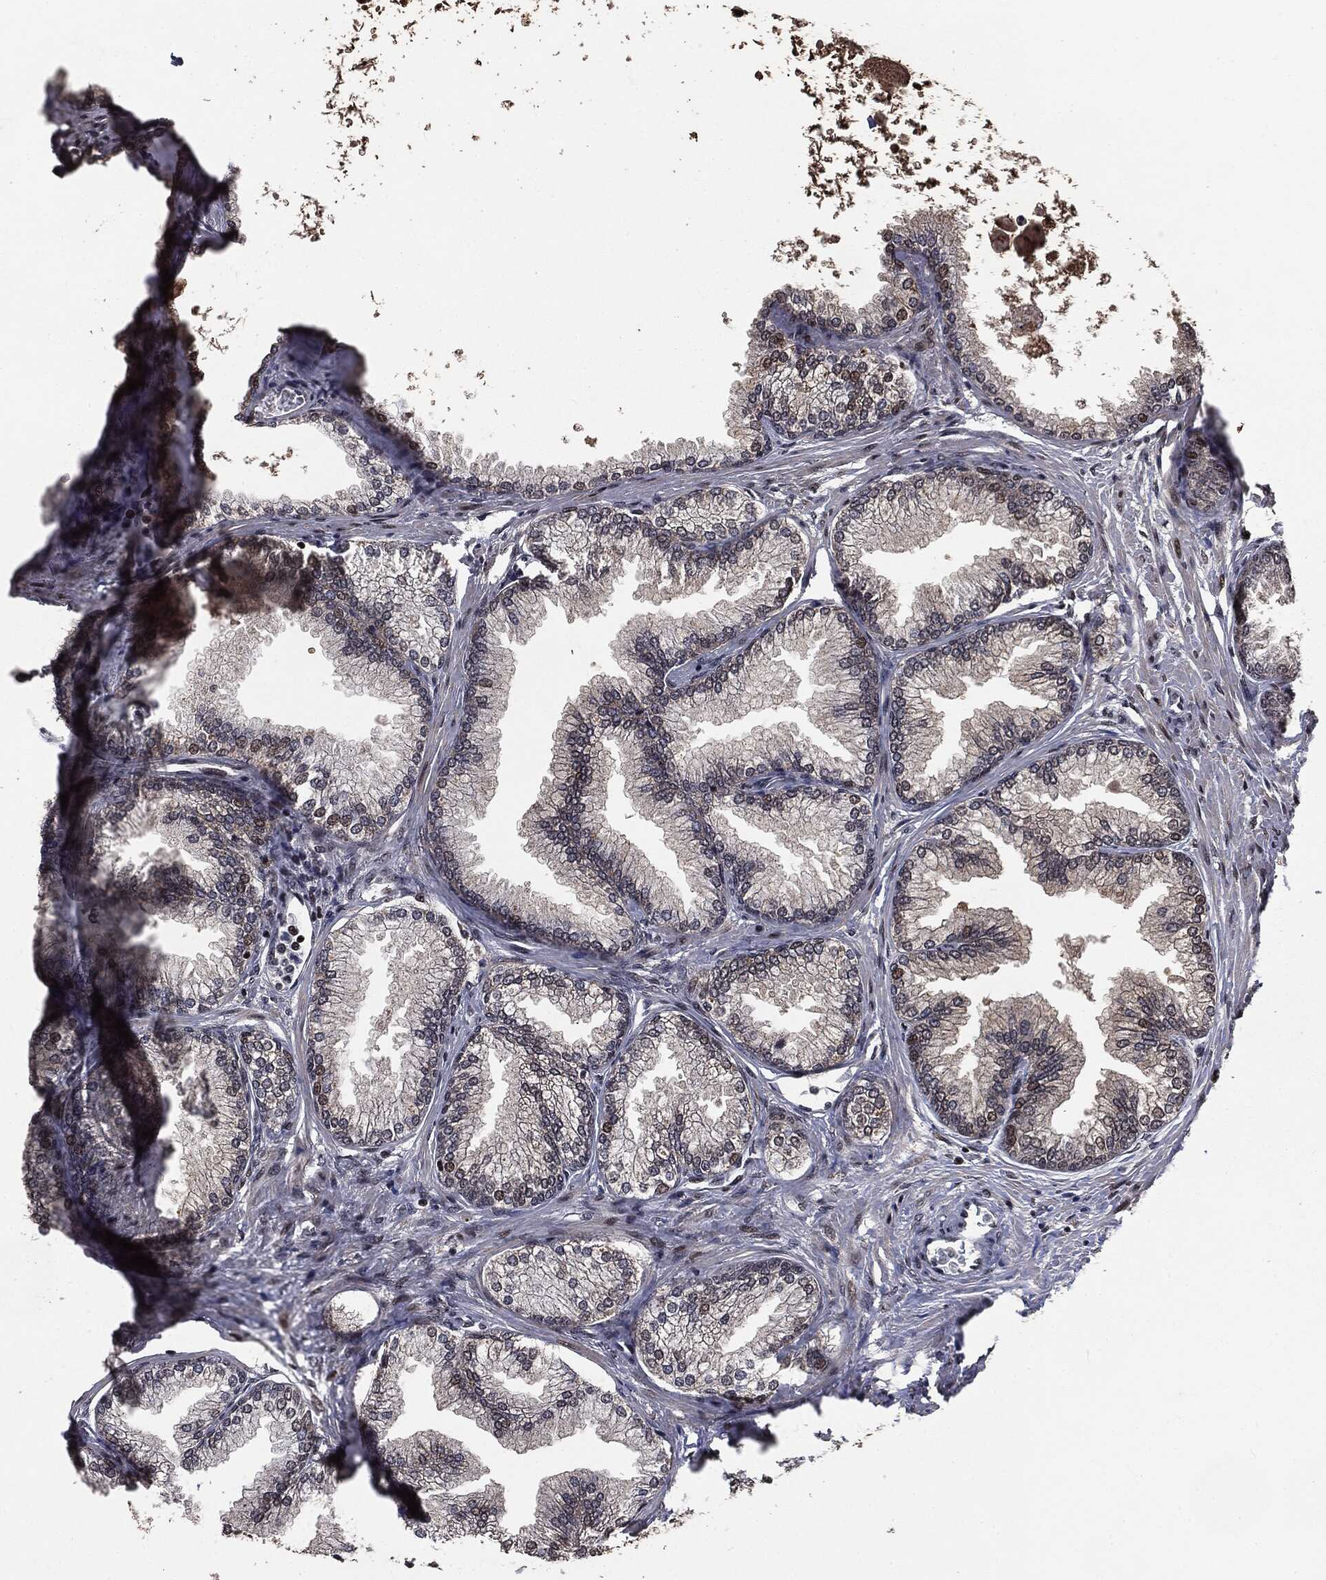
{"staining": {"intensity": "strong", "quantity": "25%-75%", "location": "nuclear"}, "tissue": "prostate", "cell_type": "Glandular cells", "image_type": "normal", "snomed": [{"axis": "morphology", "description": "Normal tissue, NOS"}, {"axis": "topography", "description": "Prostate"}], "caption": "Immunohistochemical staining of benign human prostate exhibits high levels of strong nuclear staining in about 25%-75% of glandular cells.", "gene": "DVL2", "patient": {"sex": "male", "age": 72}}